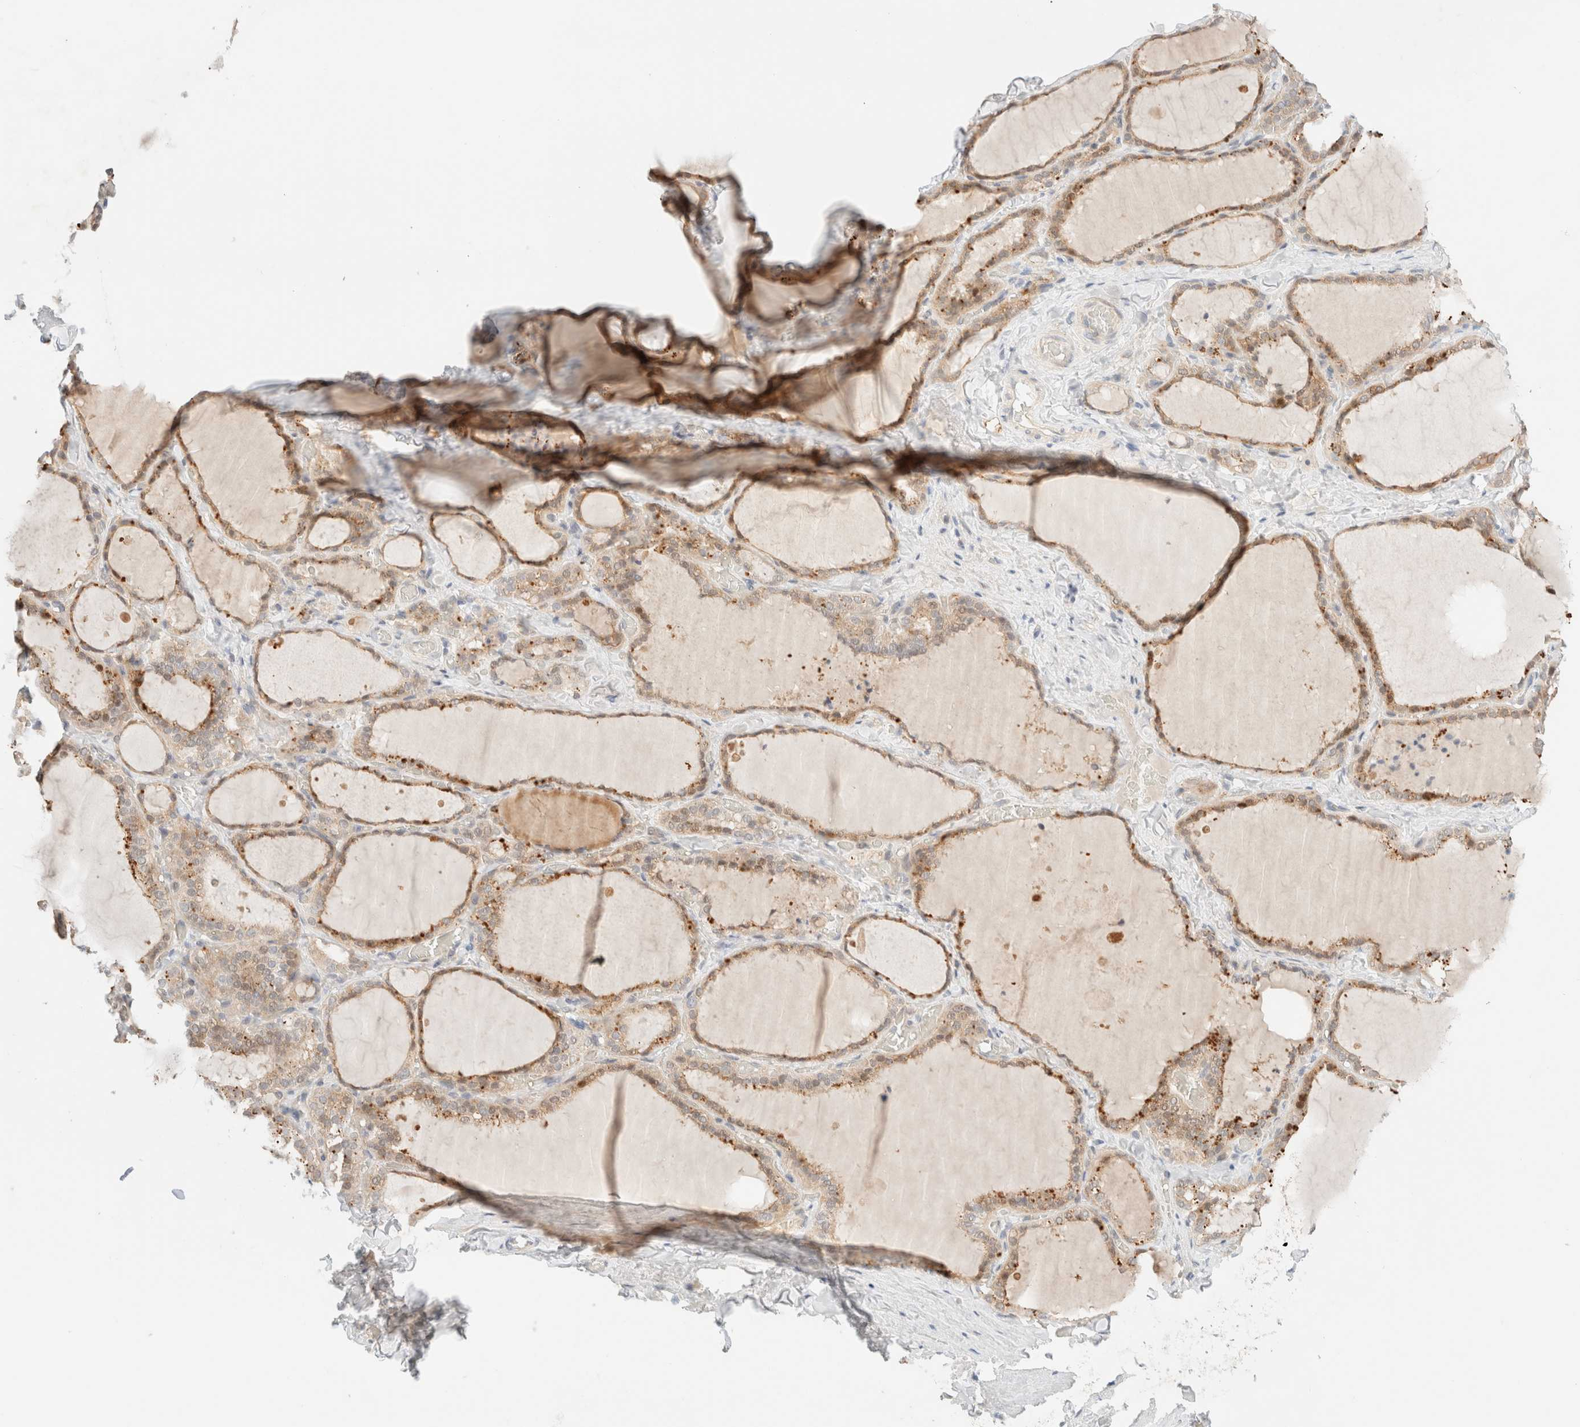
{"staining": {"intensity": "moderate", "quantity": ">75%", "location": "cytoplasmic/membranous"}, "tissue": "thyroid gland", "cell_type": "Glandular cells", "image_type": "normal", "snomed": [{"axis": "morphology", "description": "Normal tissue, NOS"}, {"axis": "topography", "description": "Thyroid gland"}], "caption": "Moderate cytoplasmic/membranous expression for a protein is appreciated in about >75% of glandular cells of unremarkable thyroid gland using IHC.", "gene": "SGSM2", "patient": {"sex": "female", "age": 22}}